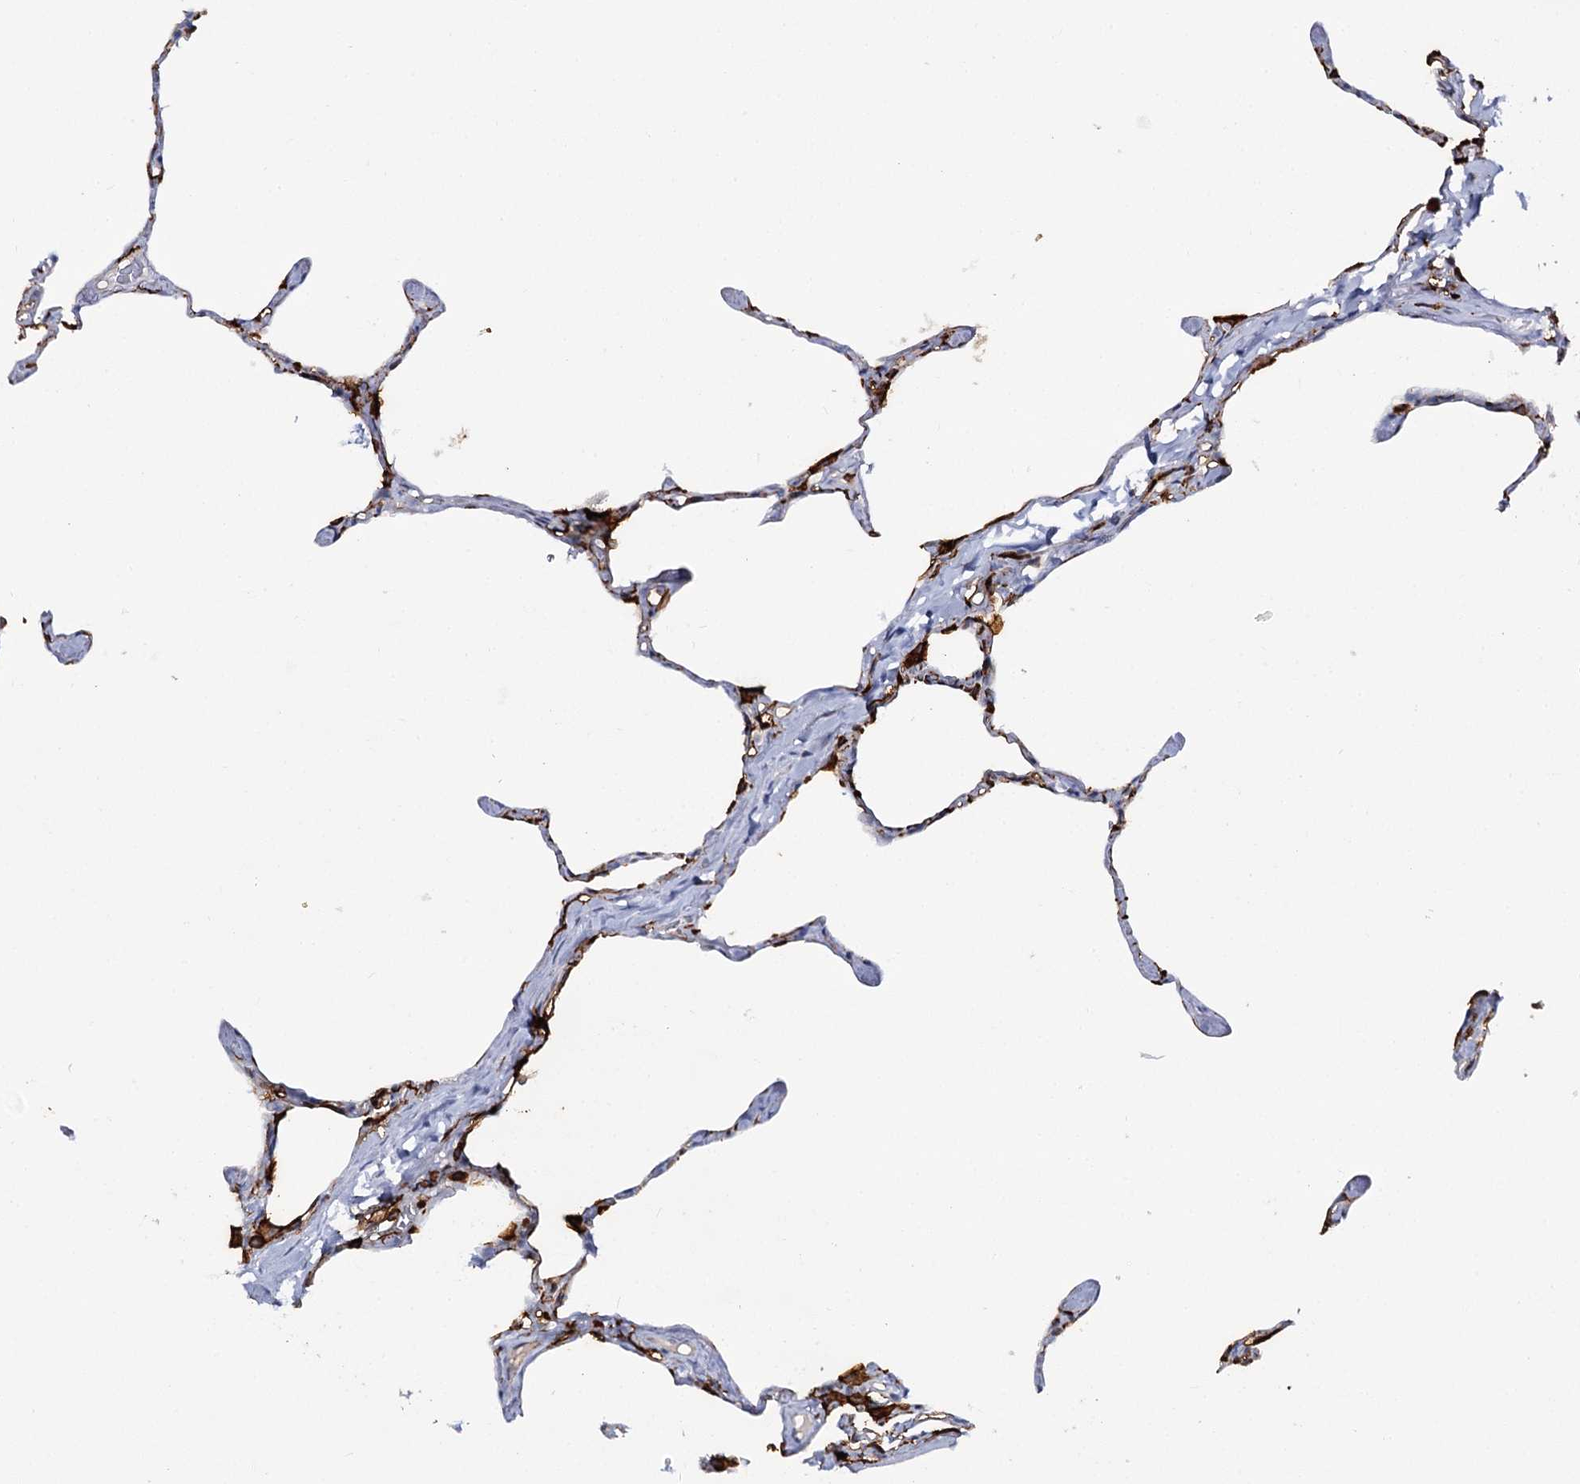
{"staining": {"intensity": "strong", "quantity": "<25%", "location": "cytoplasmic/membranous"}, "tissue": "lung", "cell_type": "Alveolar cells", "image_type": "normal", "snomed": [{"axis": "morphology", "description": "Normal tissue, NOS"}, {"axis": "topography", "description": "Lung"}], "caption": "Immunohistochemistry (IHC) staining of normal lung, which reveals medium levels of strong cytoplasmic/membranous staining in about <25% of alveolar cells indicating strong cytoplasmic/membranous protein expression. The staining was performed using DAB (3,3'-diaminobenzidine) (brown) for protein detection and nuclei were counterstained in hematoxylin (blue).", "gene": "PIWIL4", "patient": {"sex": "male", "age": 65}}